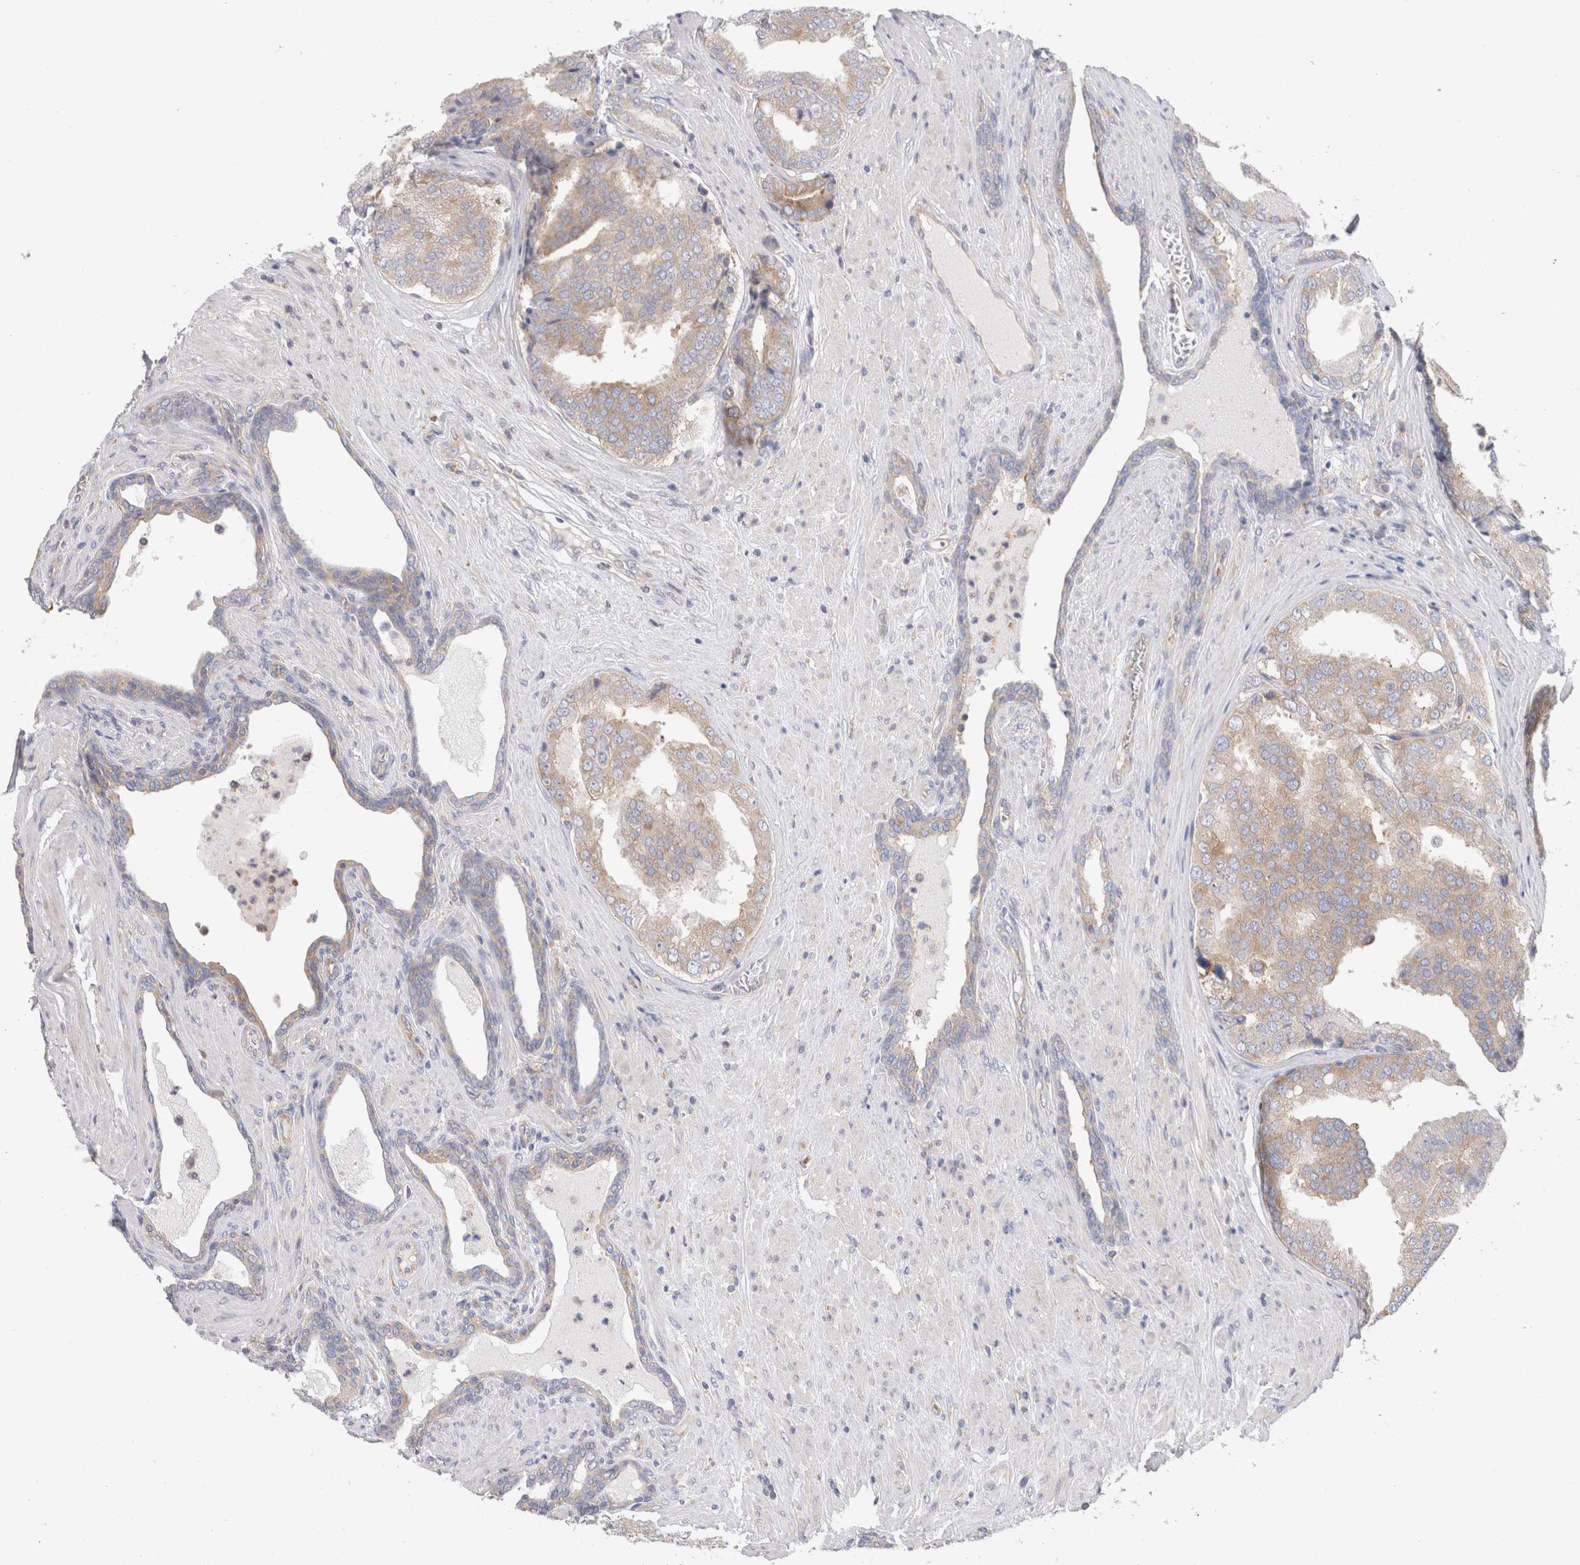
{"staining": {"intensity": "weak", "quantity": "<25%", "location": "cytoplasmic/membranous"}, "tissue": "prostate cancer", "cell_type": "Tumor cells", "image_type": "cancer", "snomed": [{"axis": "morphology", "description": "Adenocarcinoma, High grade"}, {"axis": "topography", "description": "Prostate"}], "caption": "Tumor cells are negative for protein expression in human prostate cancer.", "gene": "ZNF23", "patient": {"sex": "male", "age": 50}}